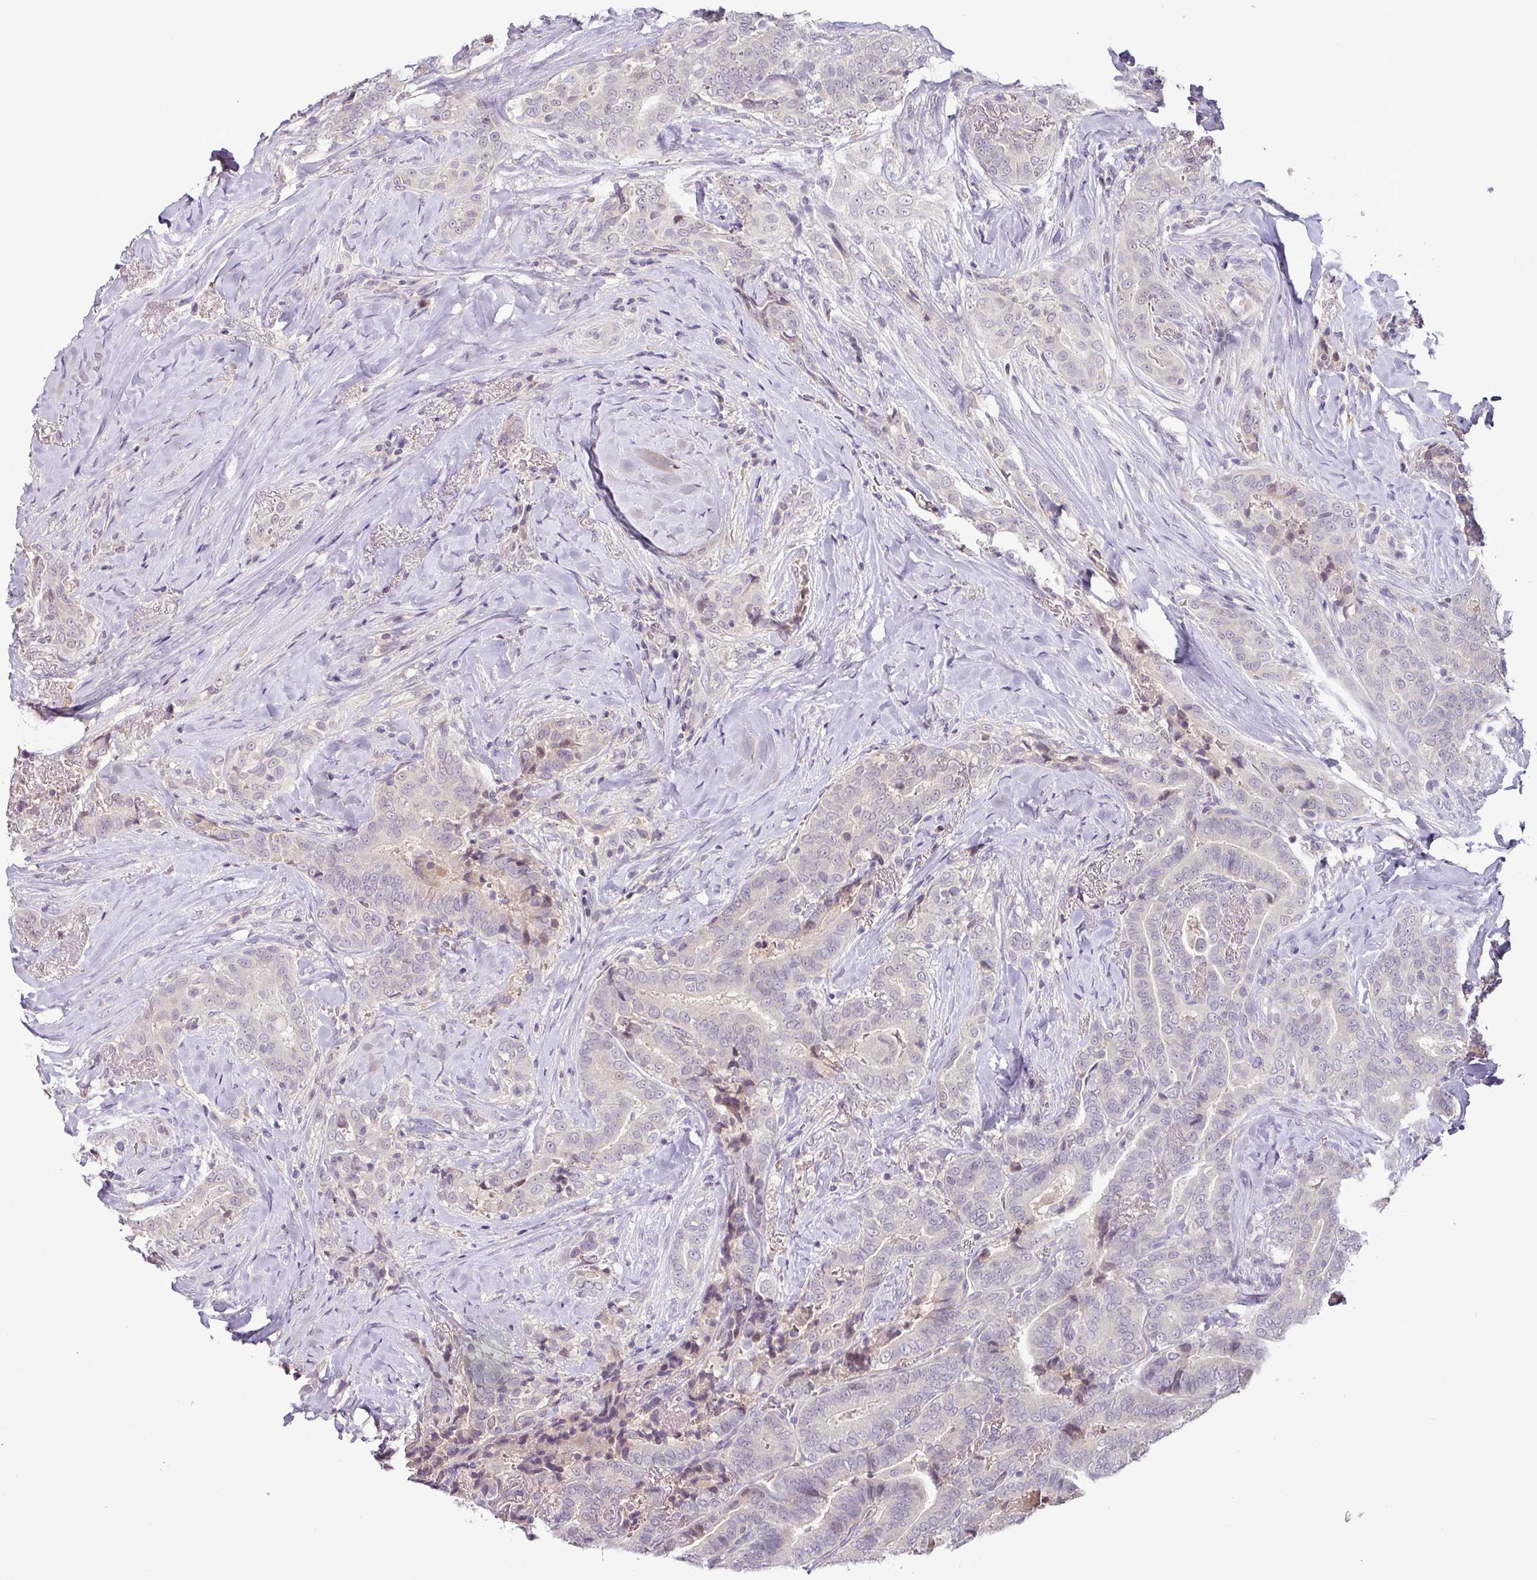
{"staining": {"intensity": "negative", "quantity": "none", "location": "none"}, "tissue": "thyroid cancer", "cell_type": "Tumor cells", "image_type": "cancer", "snomed": [{"axis": "morphology", "description": "Papillary adenocarcinoma, NOS"}, {"axis": "topography", "description": "Thyroid gland"}], "caption": "An immunohistochemistry (IHC) image of thyroid papillary adenocarcinoma is shown. There is no staining in tumor cells of thyroid papillary adenocarcinoma.", "gene": "SLC5A10", "patient": {"sex": "male", "age": 61}}